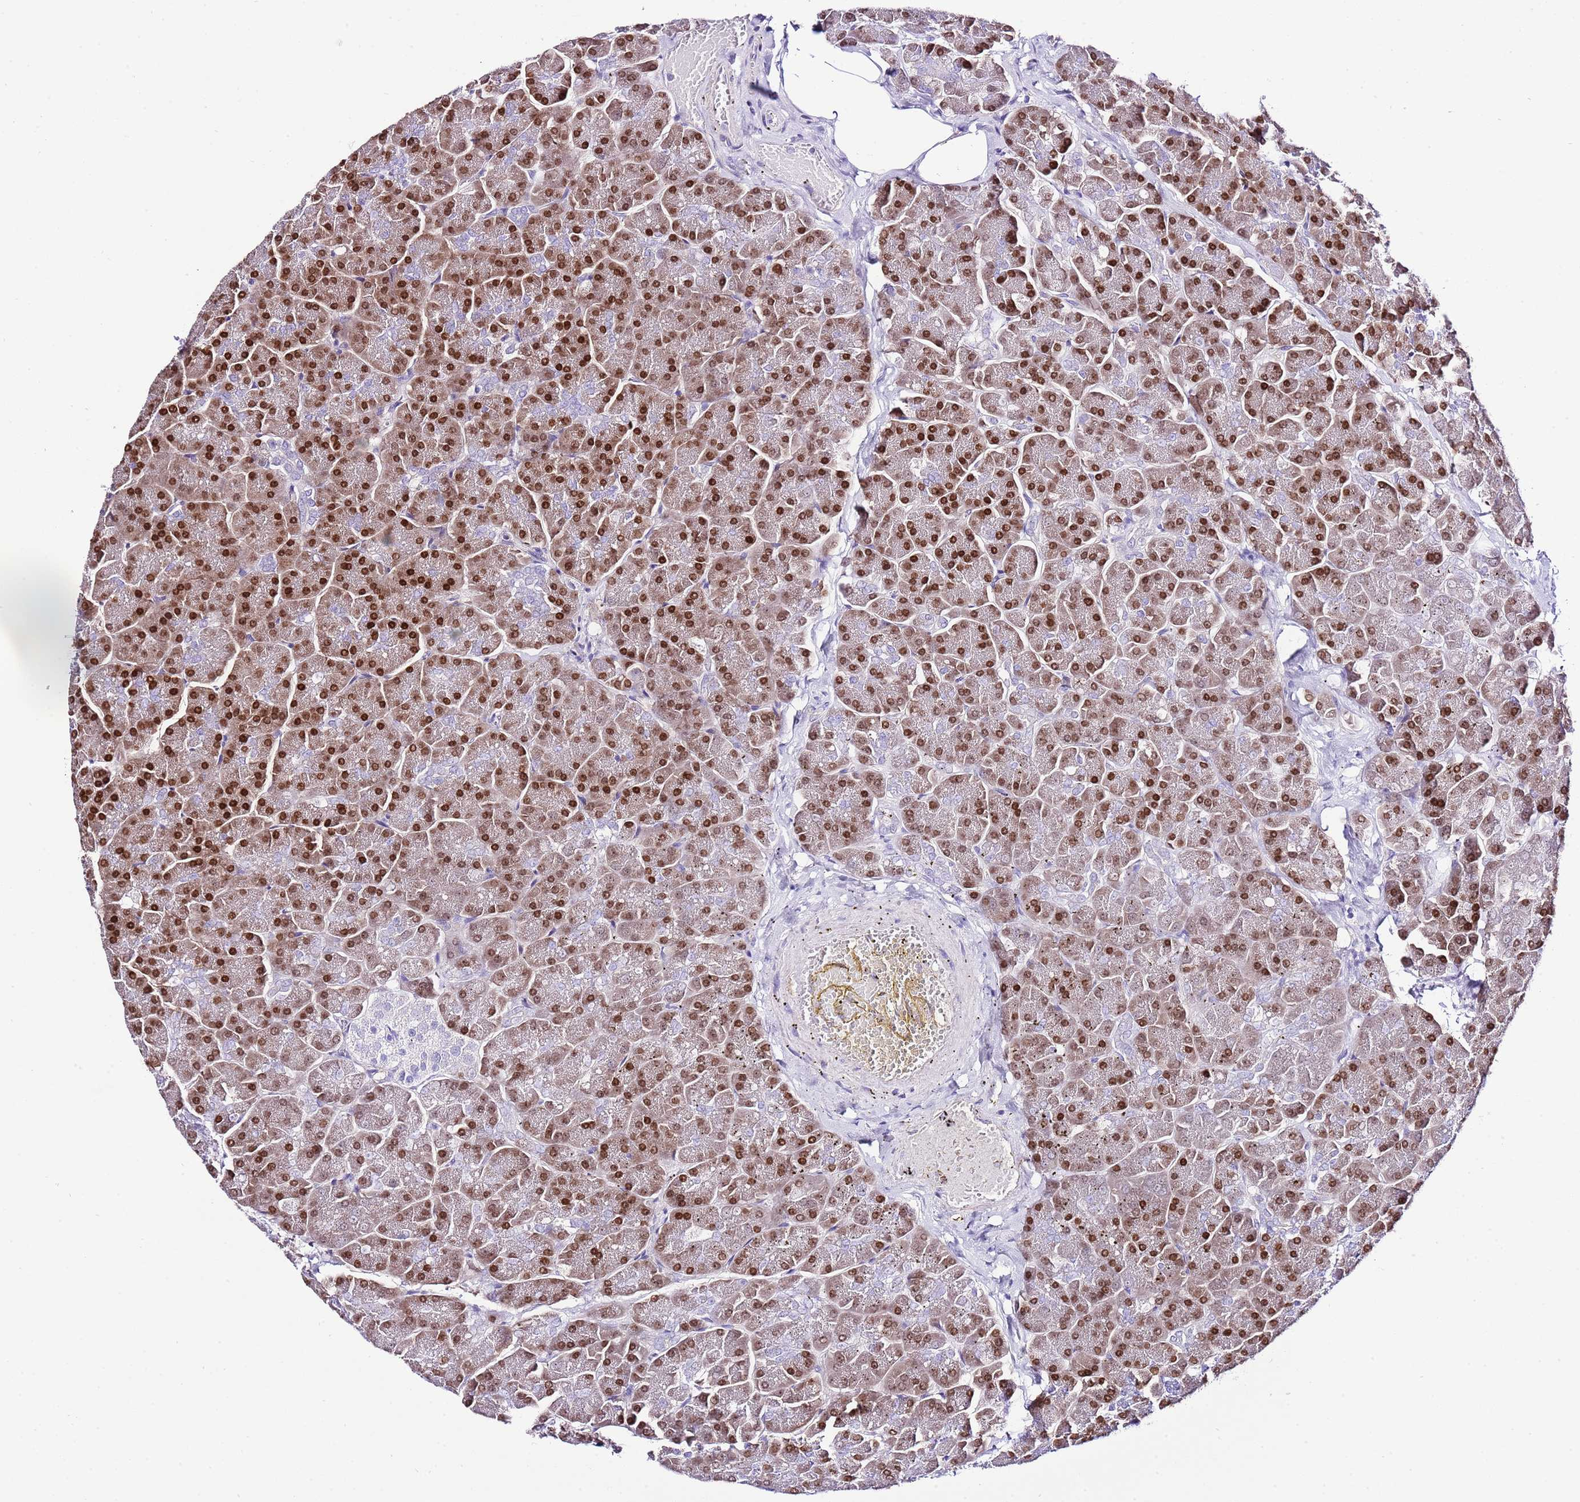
{"staining": {"intensity": "strong", "quantity": ">75%", "location": "nuclear"}, "tissue": "pancreas", "cell_type": "Exocrine glandular cells", "image_type": "normal", "snomed": [{"axis": "morphology", "description": "Normal tissue, NOS"}, {"axis": "topography", "description": "Pancreas"}, {"axis": "topography", "description": "Peripheral nerve tissue"}], "caption": "Immunohistochemistry (IHC) micrograph of normal pancreas: human pancreas stained using IHC shows high levels of strong protein expression localized specifically in the nuclear of exocrine glandular cells, appearing as a nuclear brown color.", "gene": "BHLHA15", "patient": {"sex": "male", "age": 54}}